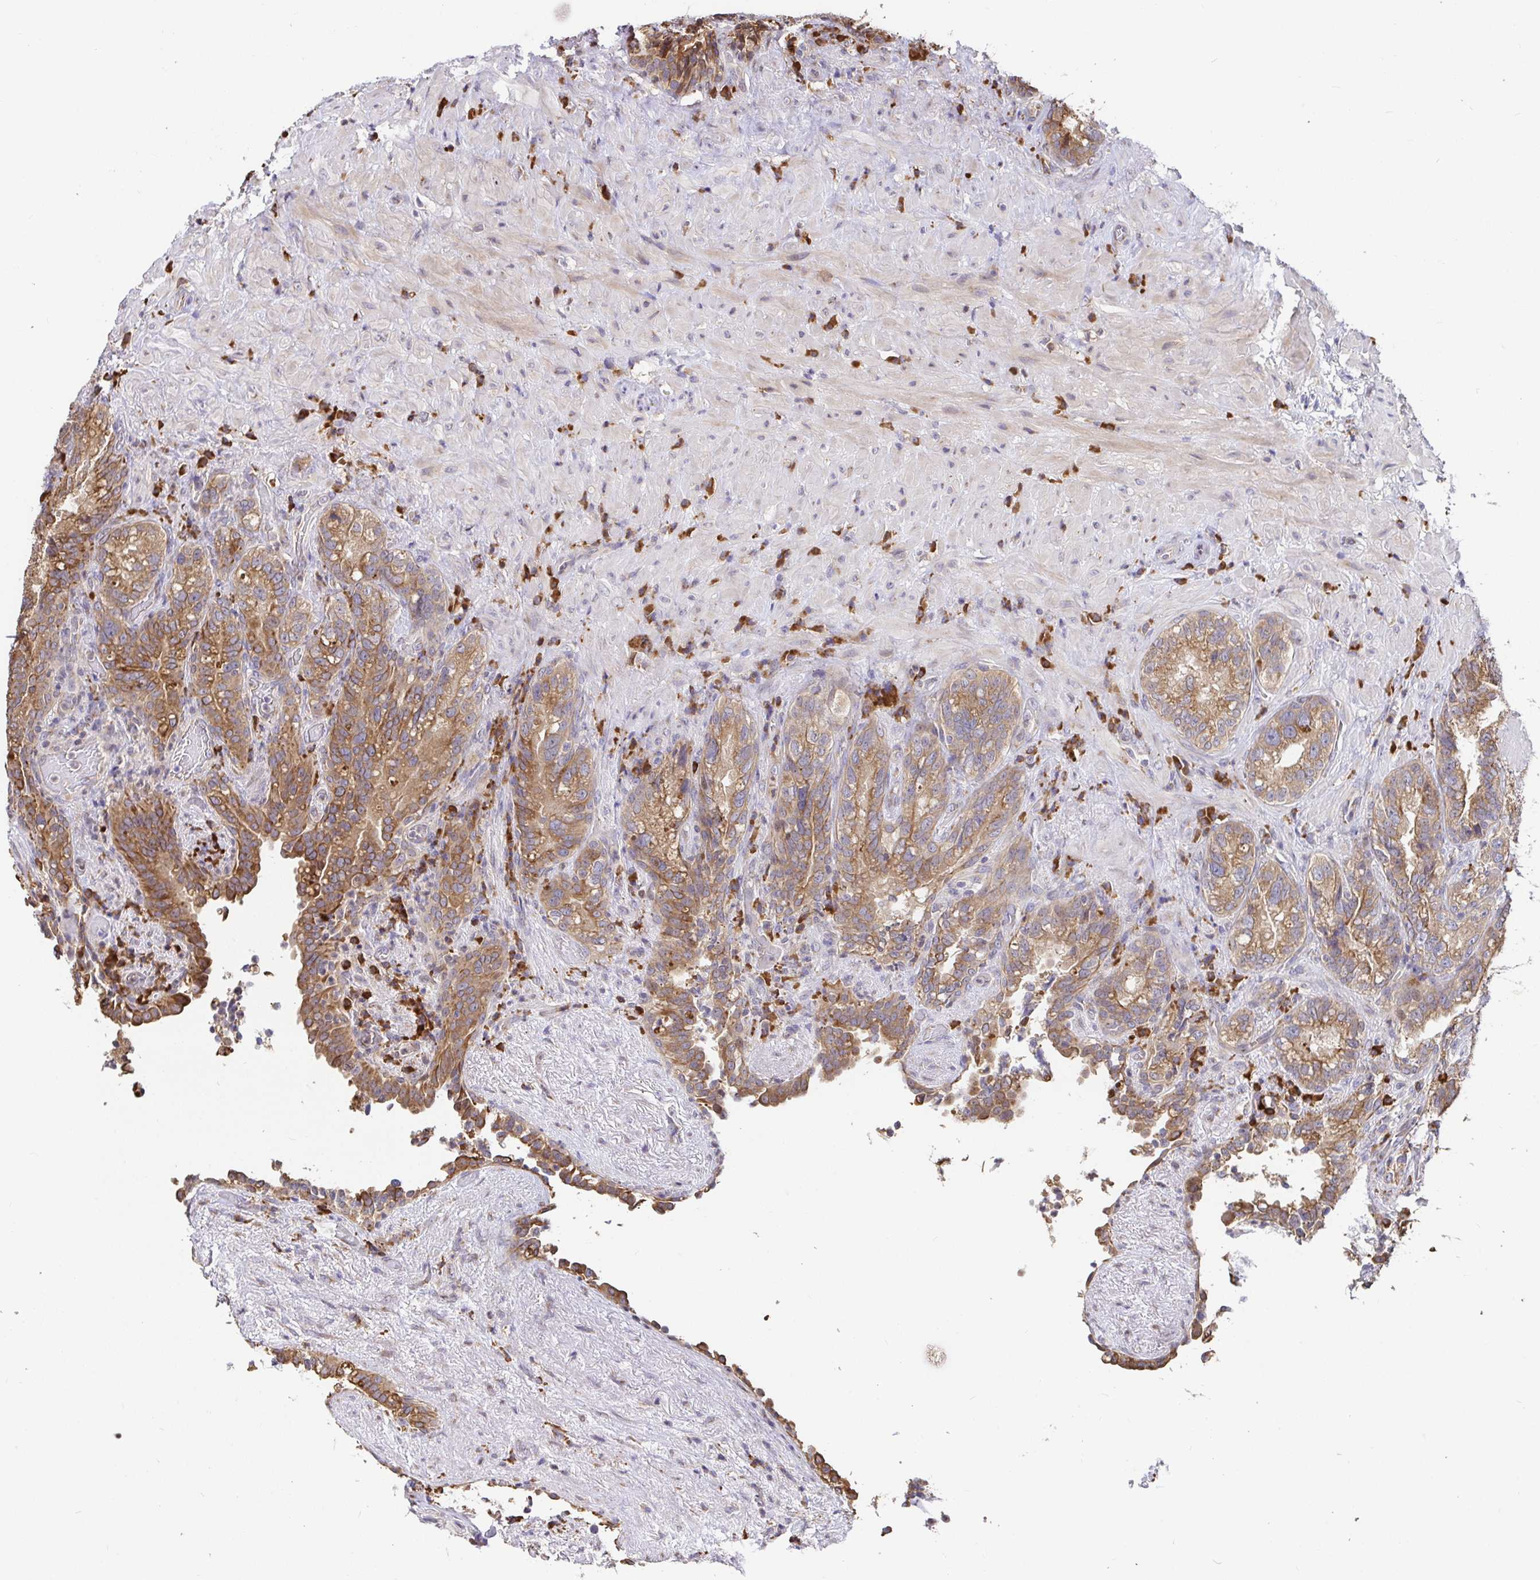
{"staining": {"intensity": "moderate", "quantity": ">75%", "location": "cytoplasmic/membranous"}, "tissue": "seminal vesicle", "cell_type": "Glandular cells", "image_type": "normal", "snomed": [{"axis": "morphology", "description": "Normal tissue, NOS"}, {"axis": "topography", "description": "Seminal veicle"}], "caption": "A brown stain labels moderate cytoplasmic/membranous expression of a protein in glandular cells of unremarkable human seminal vesicle. (IHC, brightfield microscopy, high magnification).", "gene": "ELP1", "patient": {"sex": "male", "age": 68}}